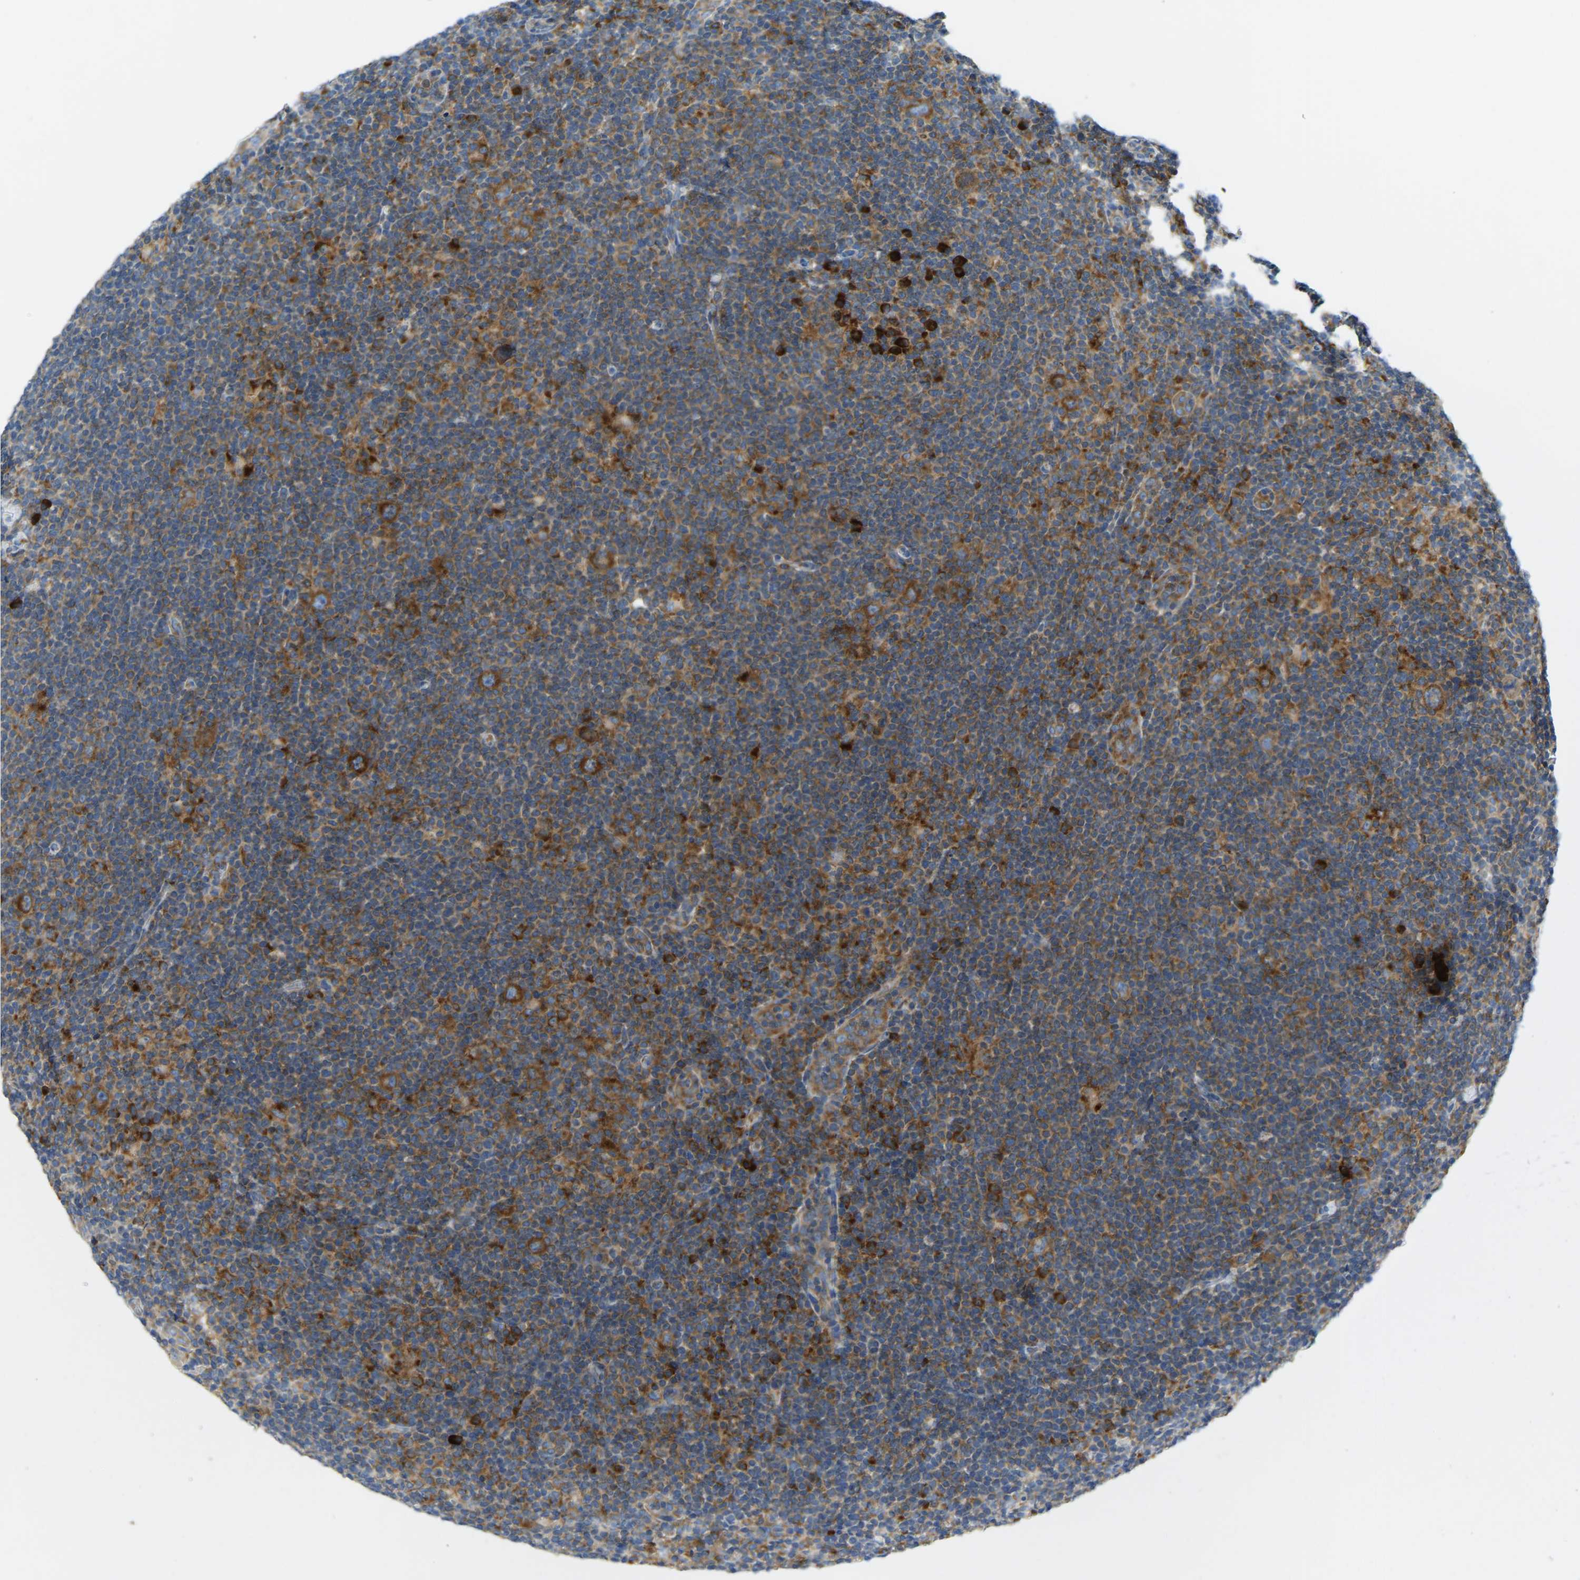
{"staining": {"intensity": "moderate", "quantity": ">75%", "location": "cytoplasmic/membranous"}, "tissue": "lymphoma", "cell_type": "Tumor cells", "image_type": "cancer", "snomed": [{"axis": "morphology", "description": "Hodgkin's disease, NOS"}, {"axis": "topography", "description": "Lymph node"}], "caption": "Human Hodgkin's disease stained with a brown dye shows moderate cytoplasmic/membranous positive staining in about >75% of tumor cells.", "gene": "SND1", "patient": {"sex": "female", "age": 57}}